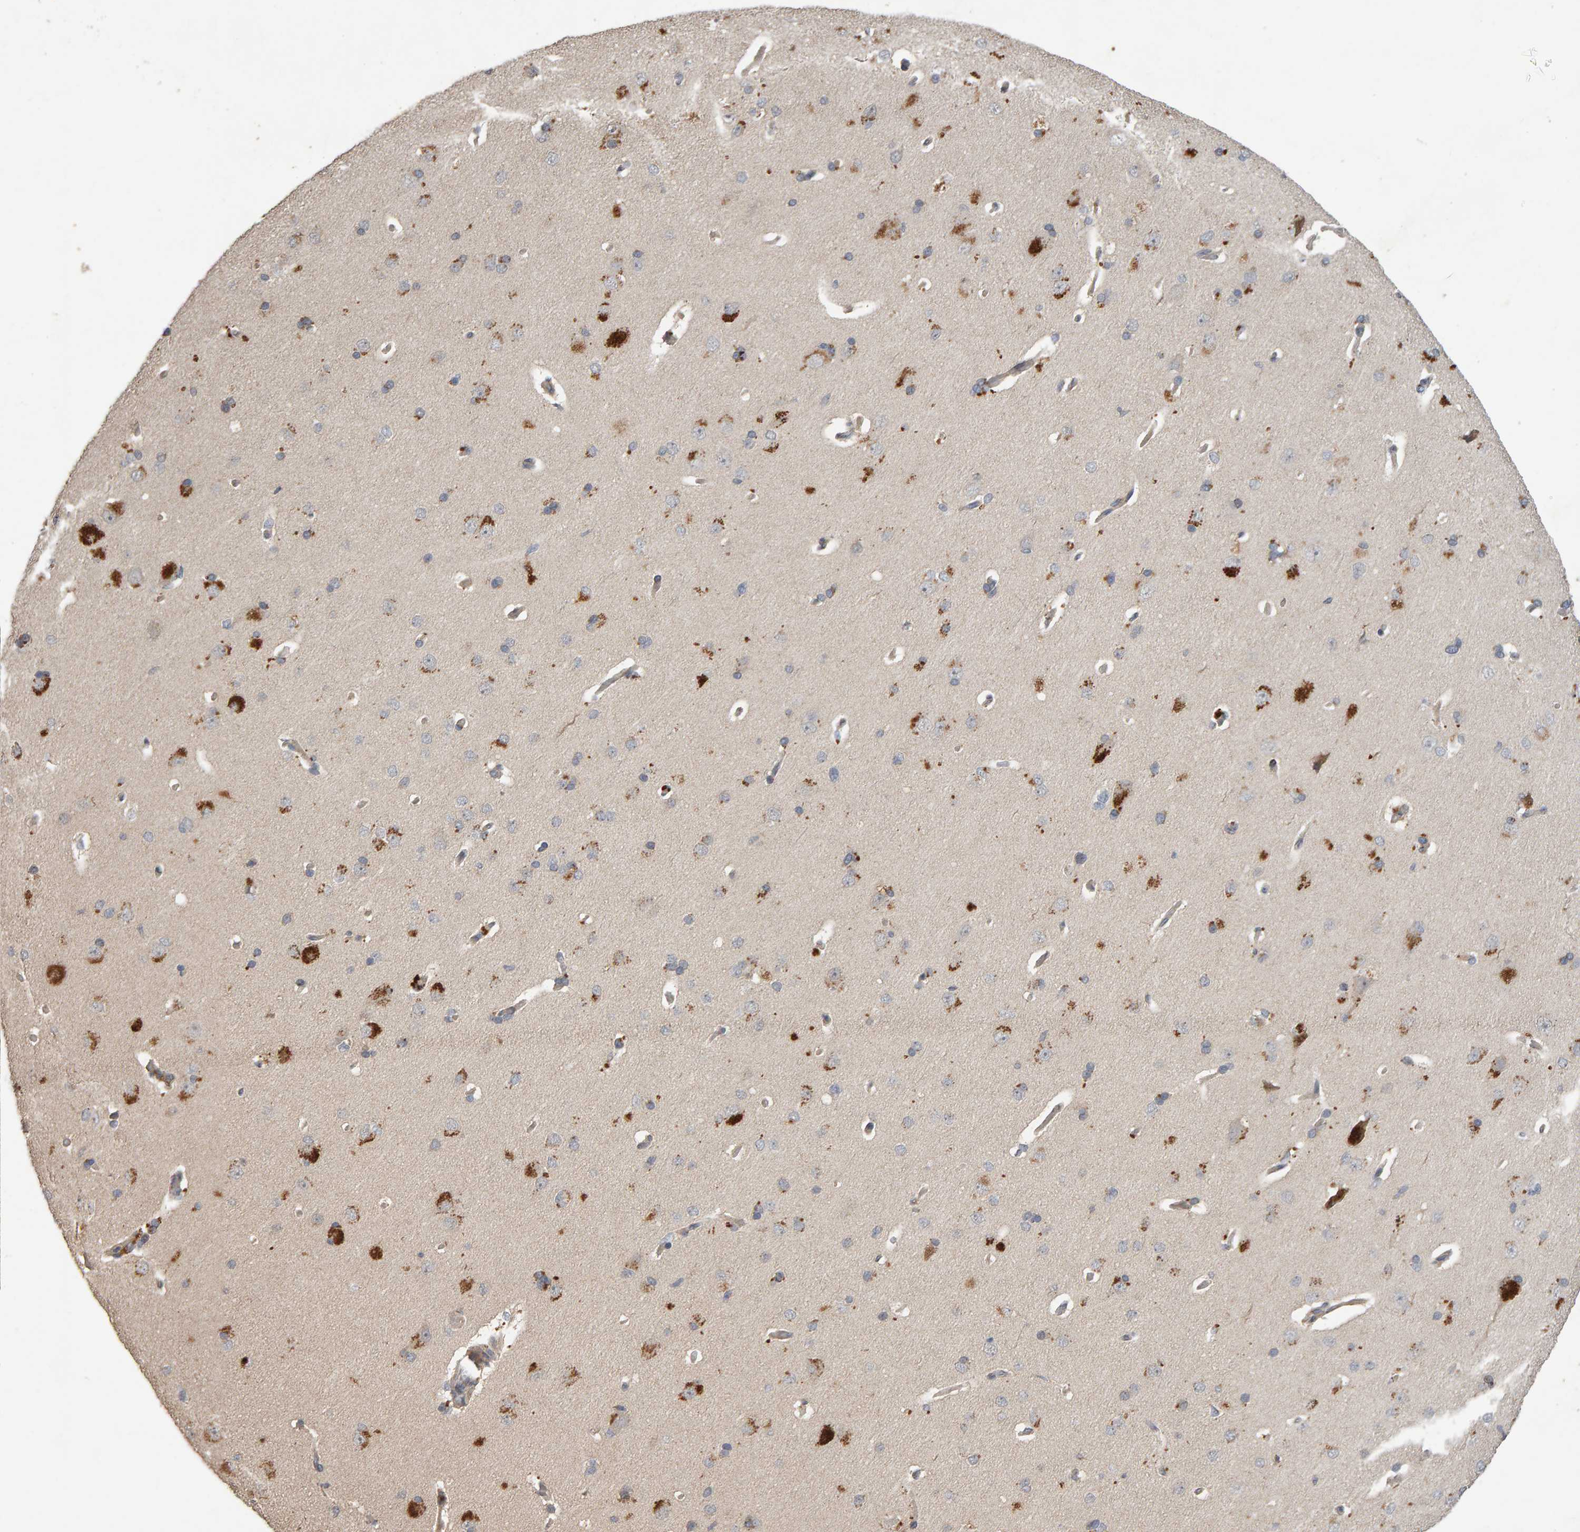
{"staining": {"intensity": "negative", "quantity": "none", "location": "none"}, "tissue": "cerebral cortex", "cell_type": "Endothelial cells", "image_type": "normal", "snomed": [{"axis": "morphology", "description": "Normal tissue, NOS"}, {"axis": "topography", "description": "Cerebral cortex"}], "caption": "DAB immunohistochemical staining of normal cerebral cortex demonstrates no significant positivity in endothelial cells. Brightfield microscopy of immunohistochemistry (IHC) stained with DAB (brown) and hematoxylin (blue), captured at high magnification.", "gene": "COASY", "patient": {"sex": "male", "age": 62}}